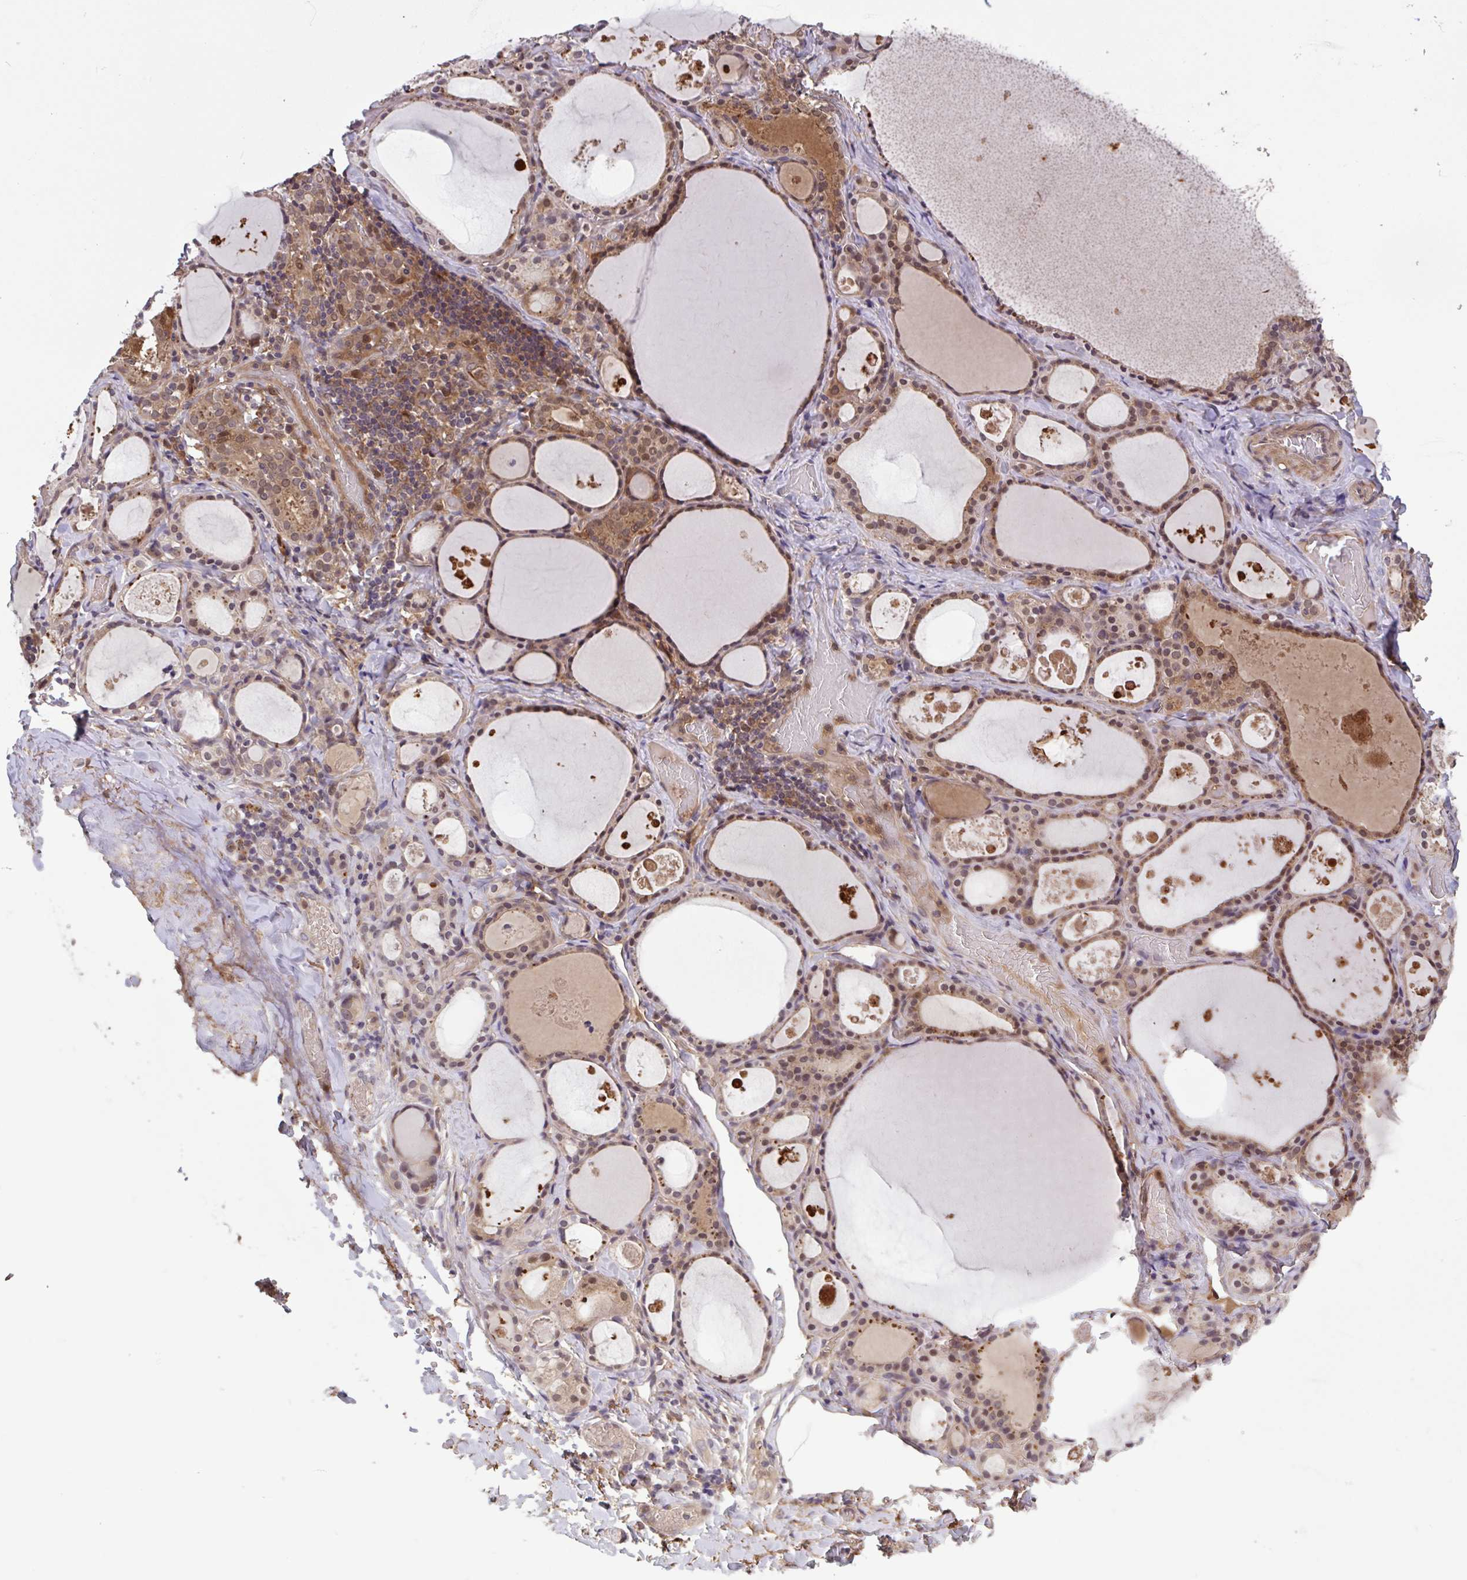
{"staining": {"intensity": "moderate", "quantity": "25%-75%", "location": "cytoplasmic/membranous,nuclear"}, "tissue": "thyroid gland", "cell_type": "Glandular cells", "image_type": "normal", "snomed": [{"axis": "morphology", "description": "Normal tissue, NOS"}, {"axis": "topography", "description": "Thyroid gland"}], "caption": "IHC of normal human thyroid gland reveals medium levels of moderate cytoplasmic/membranous,nuclear positivity in about 25%-75% of glandular cells.", "gene": "TIGAR", "patient": {"sex": "male", "age": 56}}